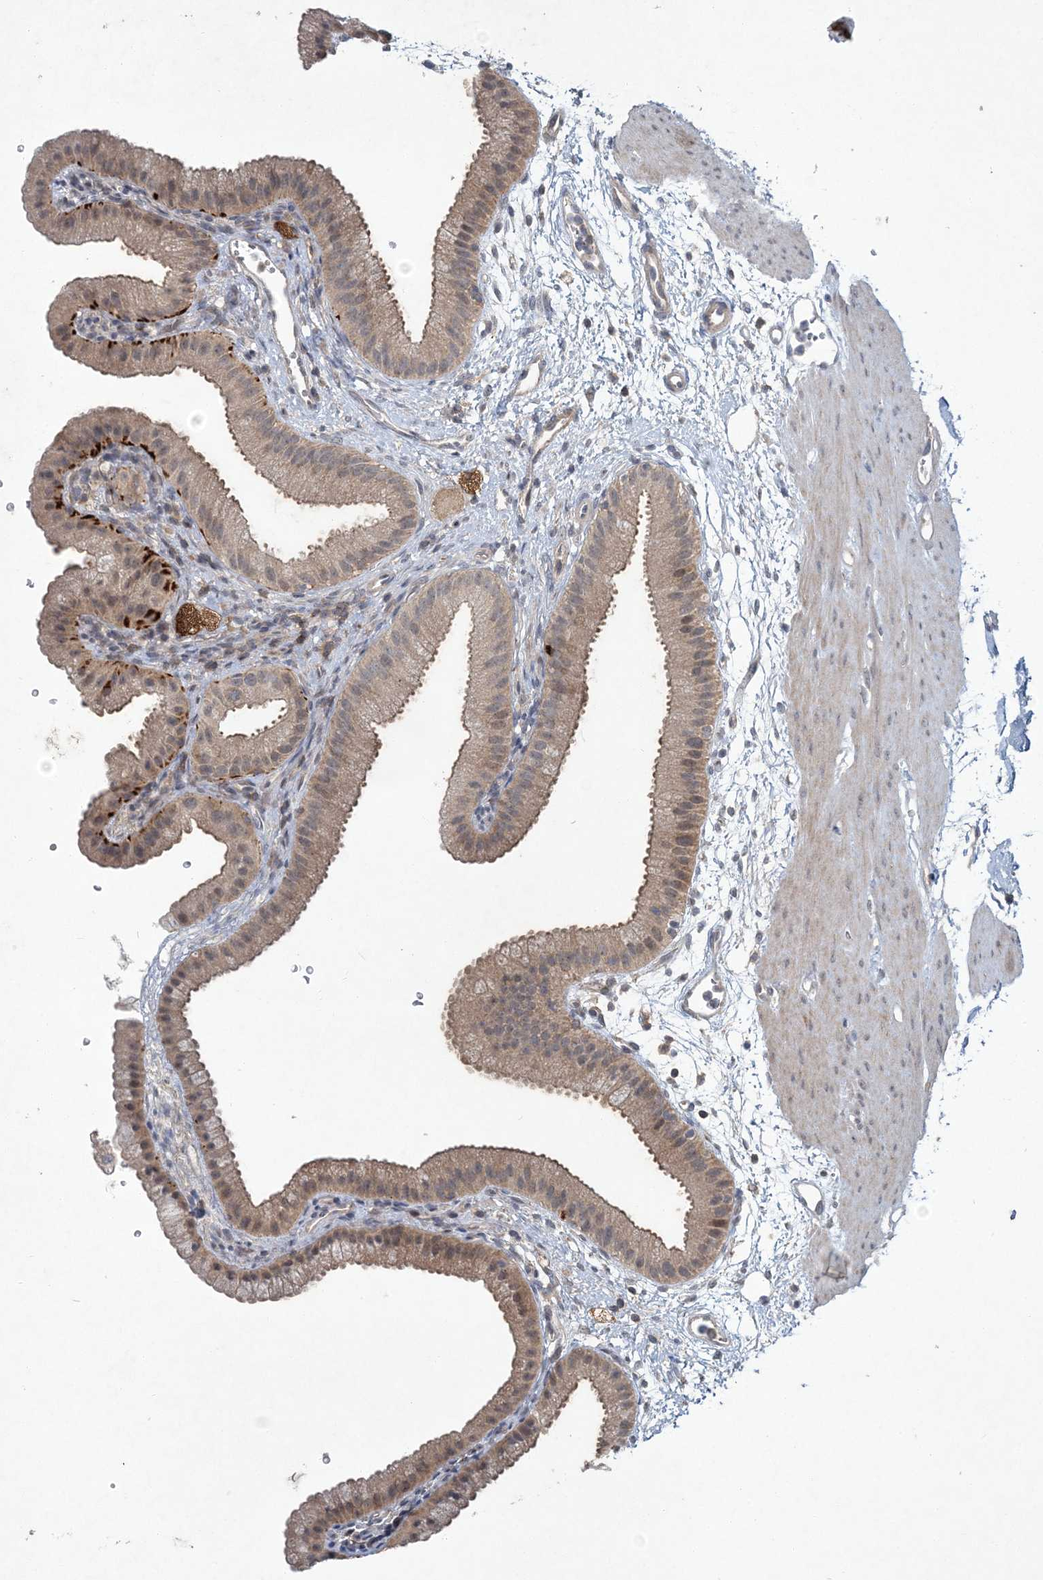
{"staining": {"intensity": "weak", "quantity": ">75%", "location": "cytoplasmic/membranous"}, "tissue": "gallbladder", "cell_type": "Glandular cells", "image_type": "normal", "snomed": [{"axis": "morphology", "description": "Normal tissue, NOS"}, {"axis": "topography", "description": "Gallbladder"}], "caption": "Glandular cells show weak cytoplasmic/membranous positivity in about >75% of cells in unremarkable gallbladder.", "gene": "RNF25", "patient": {"sex": "female", "age": 64}}